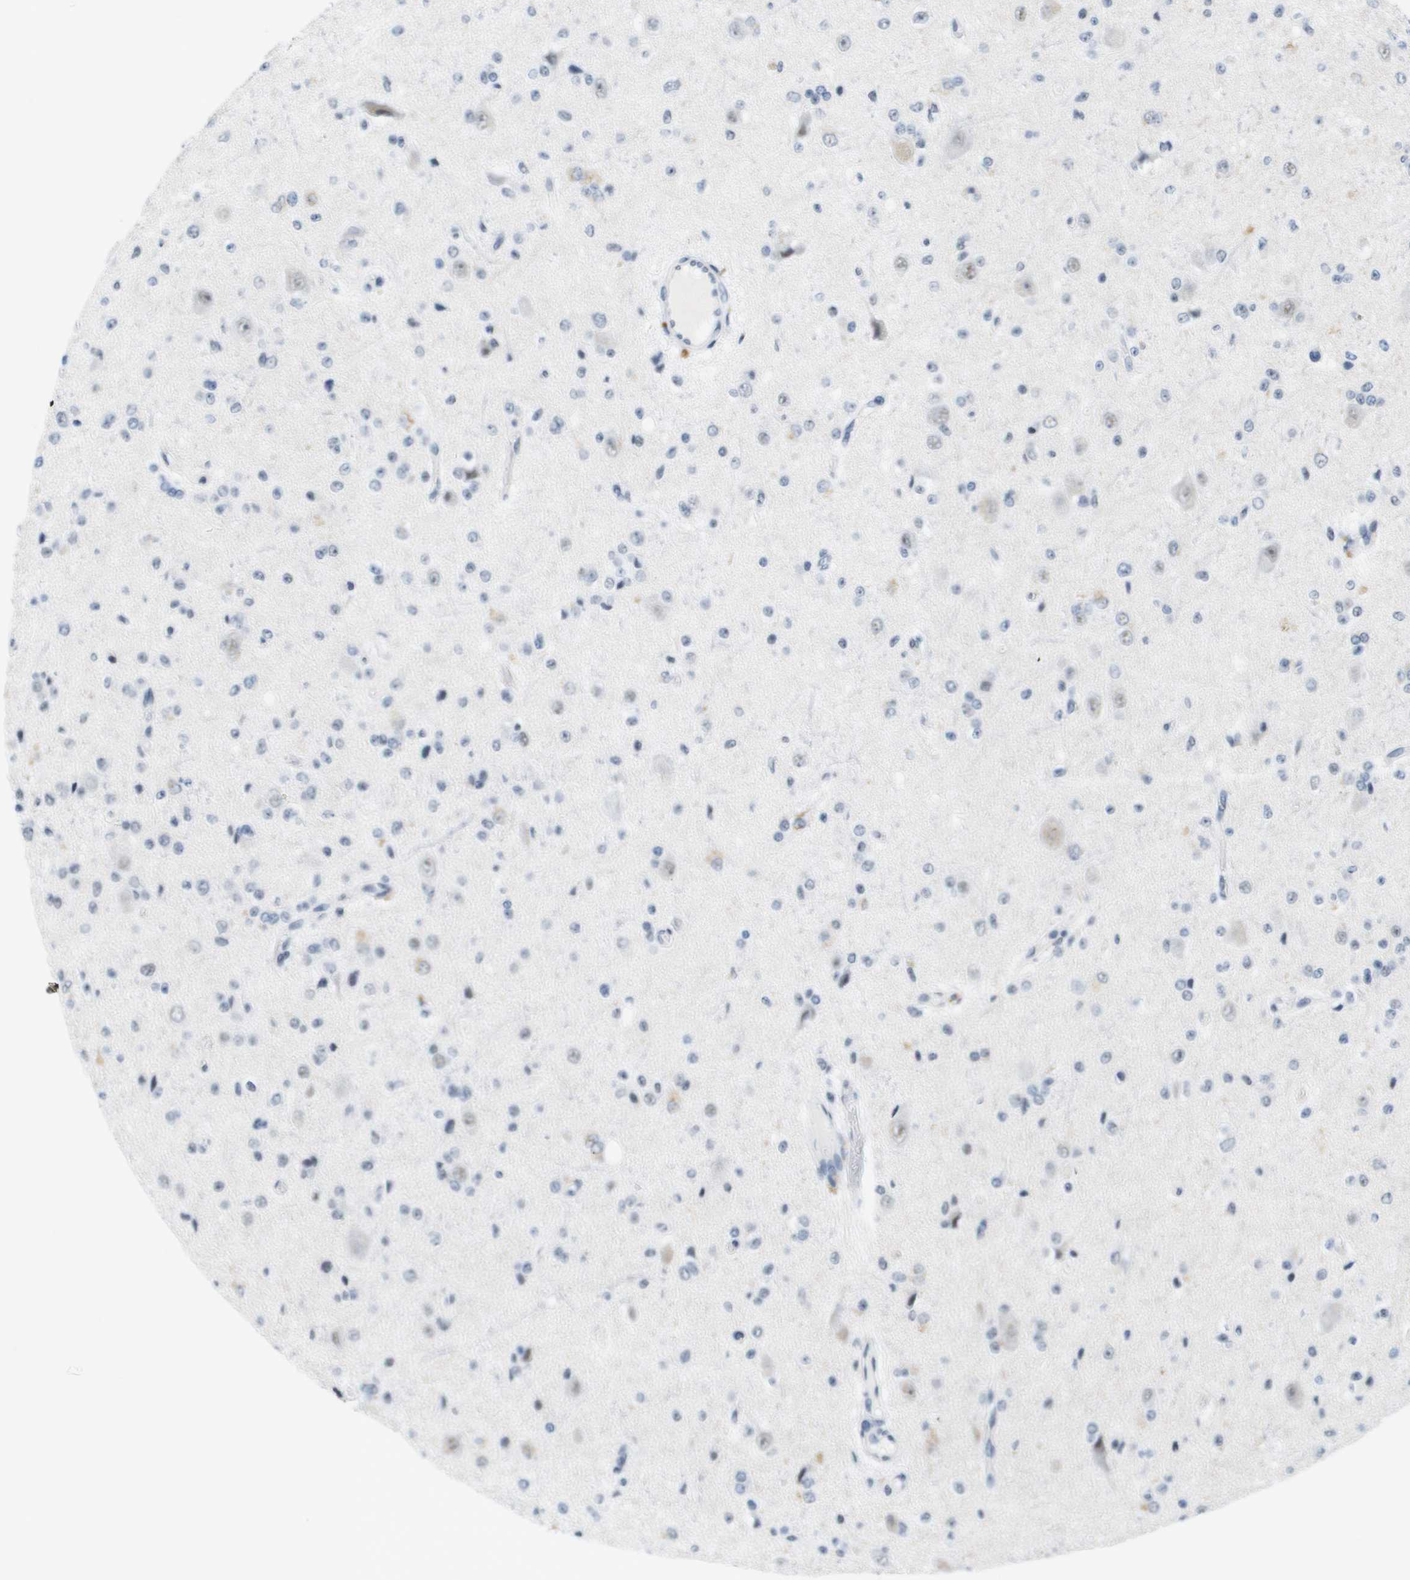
{"staining": {"intensity": "negative", "quantity": "none", "location": "none"}, "tissue": "glioma", "cell_type": "Tumor cells", "image_type": "cancer", "snomed": [{"axis": "morphology", "description": "Glioma, malignant, High grade"}, {"axis": "topography", "description": "pancreas cauda"}], "caption": "A high-resolution micrograph shows immunohistochemistry staining of malignant high-grade glioma, which exhibits no significant expression in tumor cells. (Stains: DAB (3,3'-diaminobenzidine) IHC with hematoxylin counter stain, Microscopy: brightfield microscopy at high magnification).", "gene": "ISY1", "patient": {"sex": "male", "age": 60}}